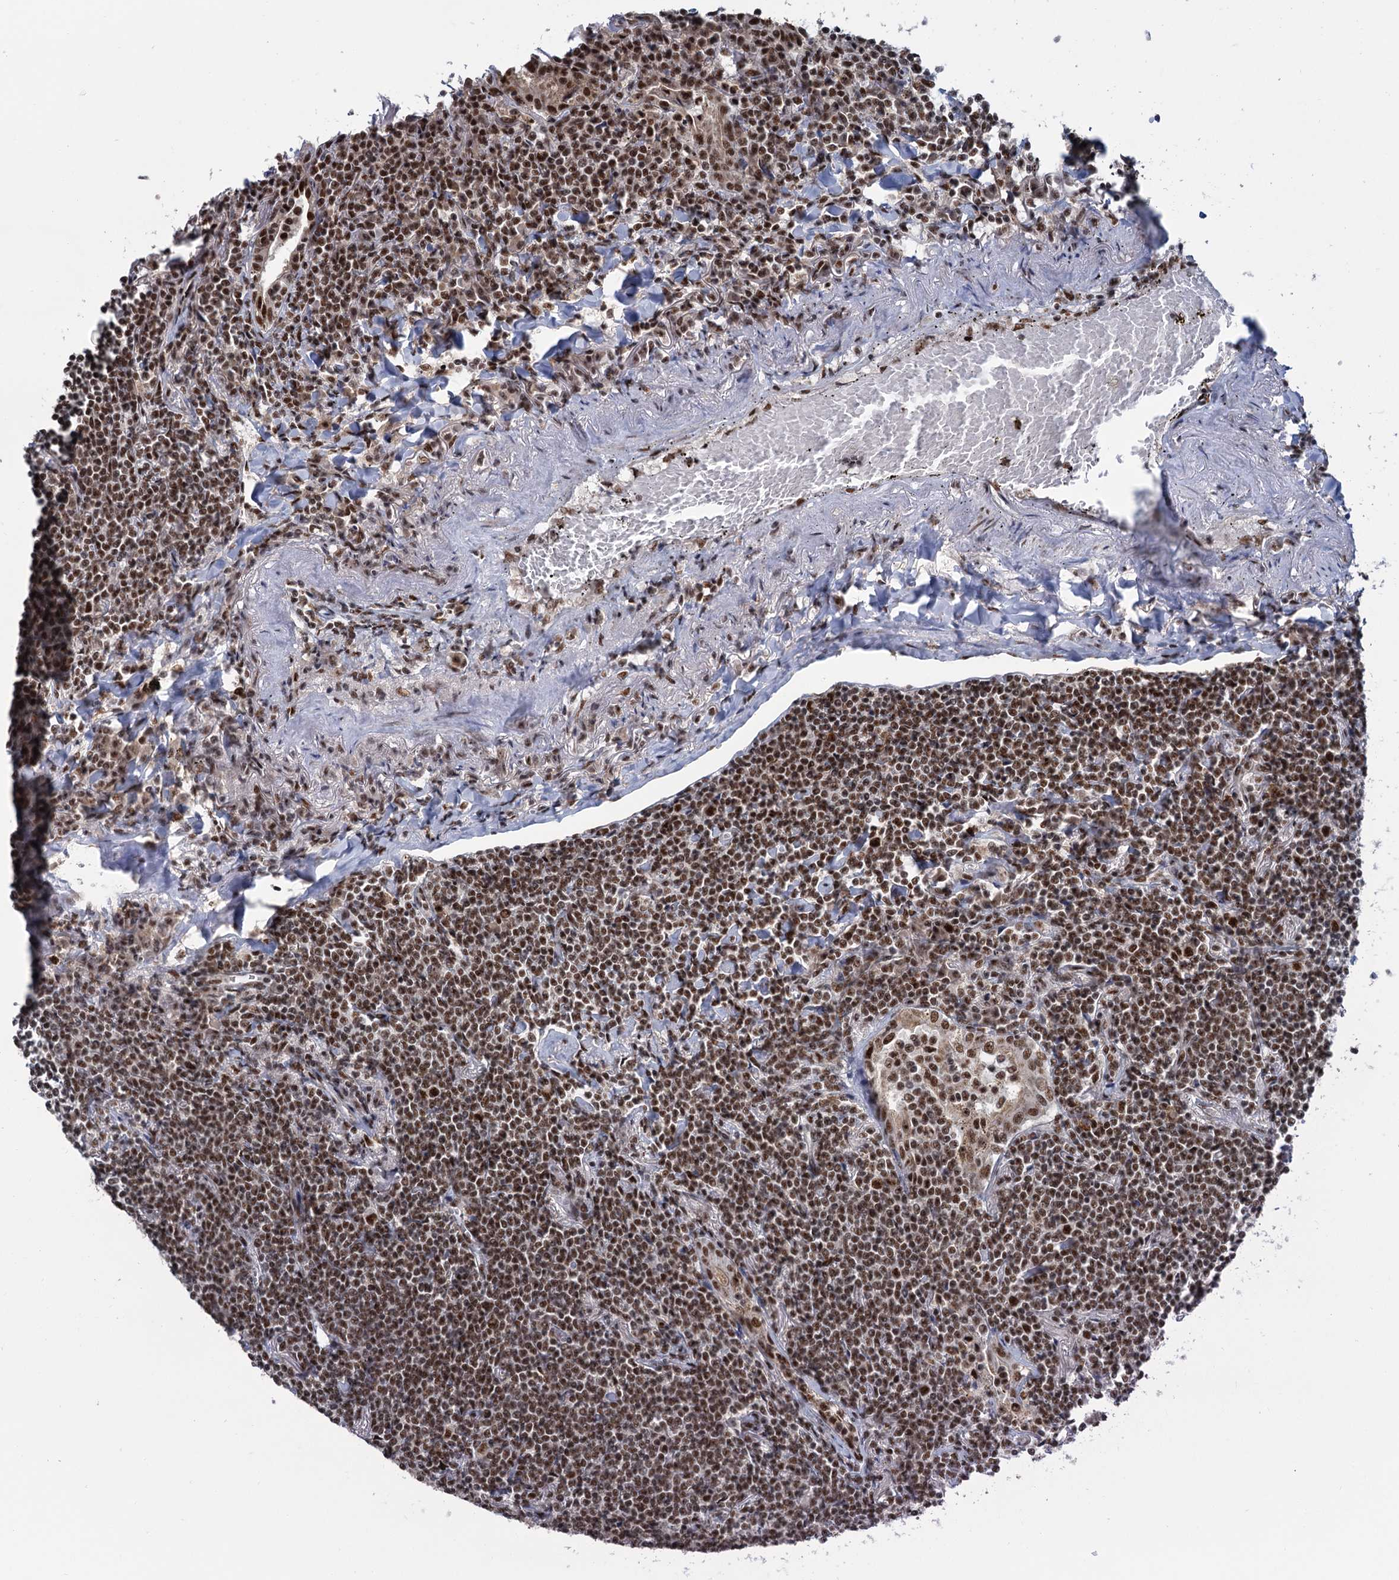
{"staining": {"intensity": "moderate", "quantity": ">75%", "location": "nuclear"}, "tissue": "lymphoma", "cell_type": "Tumor cells", "image_type": "cancer", "snomed": [{"axis": "morphology", "description": "Malignant lymphoma, non-Hodgkin's type, Low grade"}, {"axis": "topography", "description": "Lung"}], "caption": "Tumor cells show medium levels of moderate nuclear expression in approximately >75% of cells in lymphoma. (Stains: DAB in brown, nuclei in blue, Microscopy: brightfield microscopy at high magnification).", "gene": "WBP4", "patient": {"sex": "female", "age": 71}}